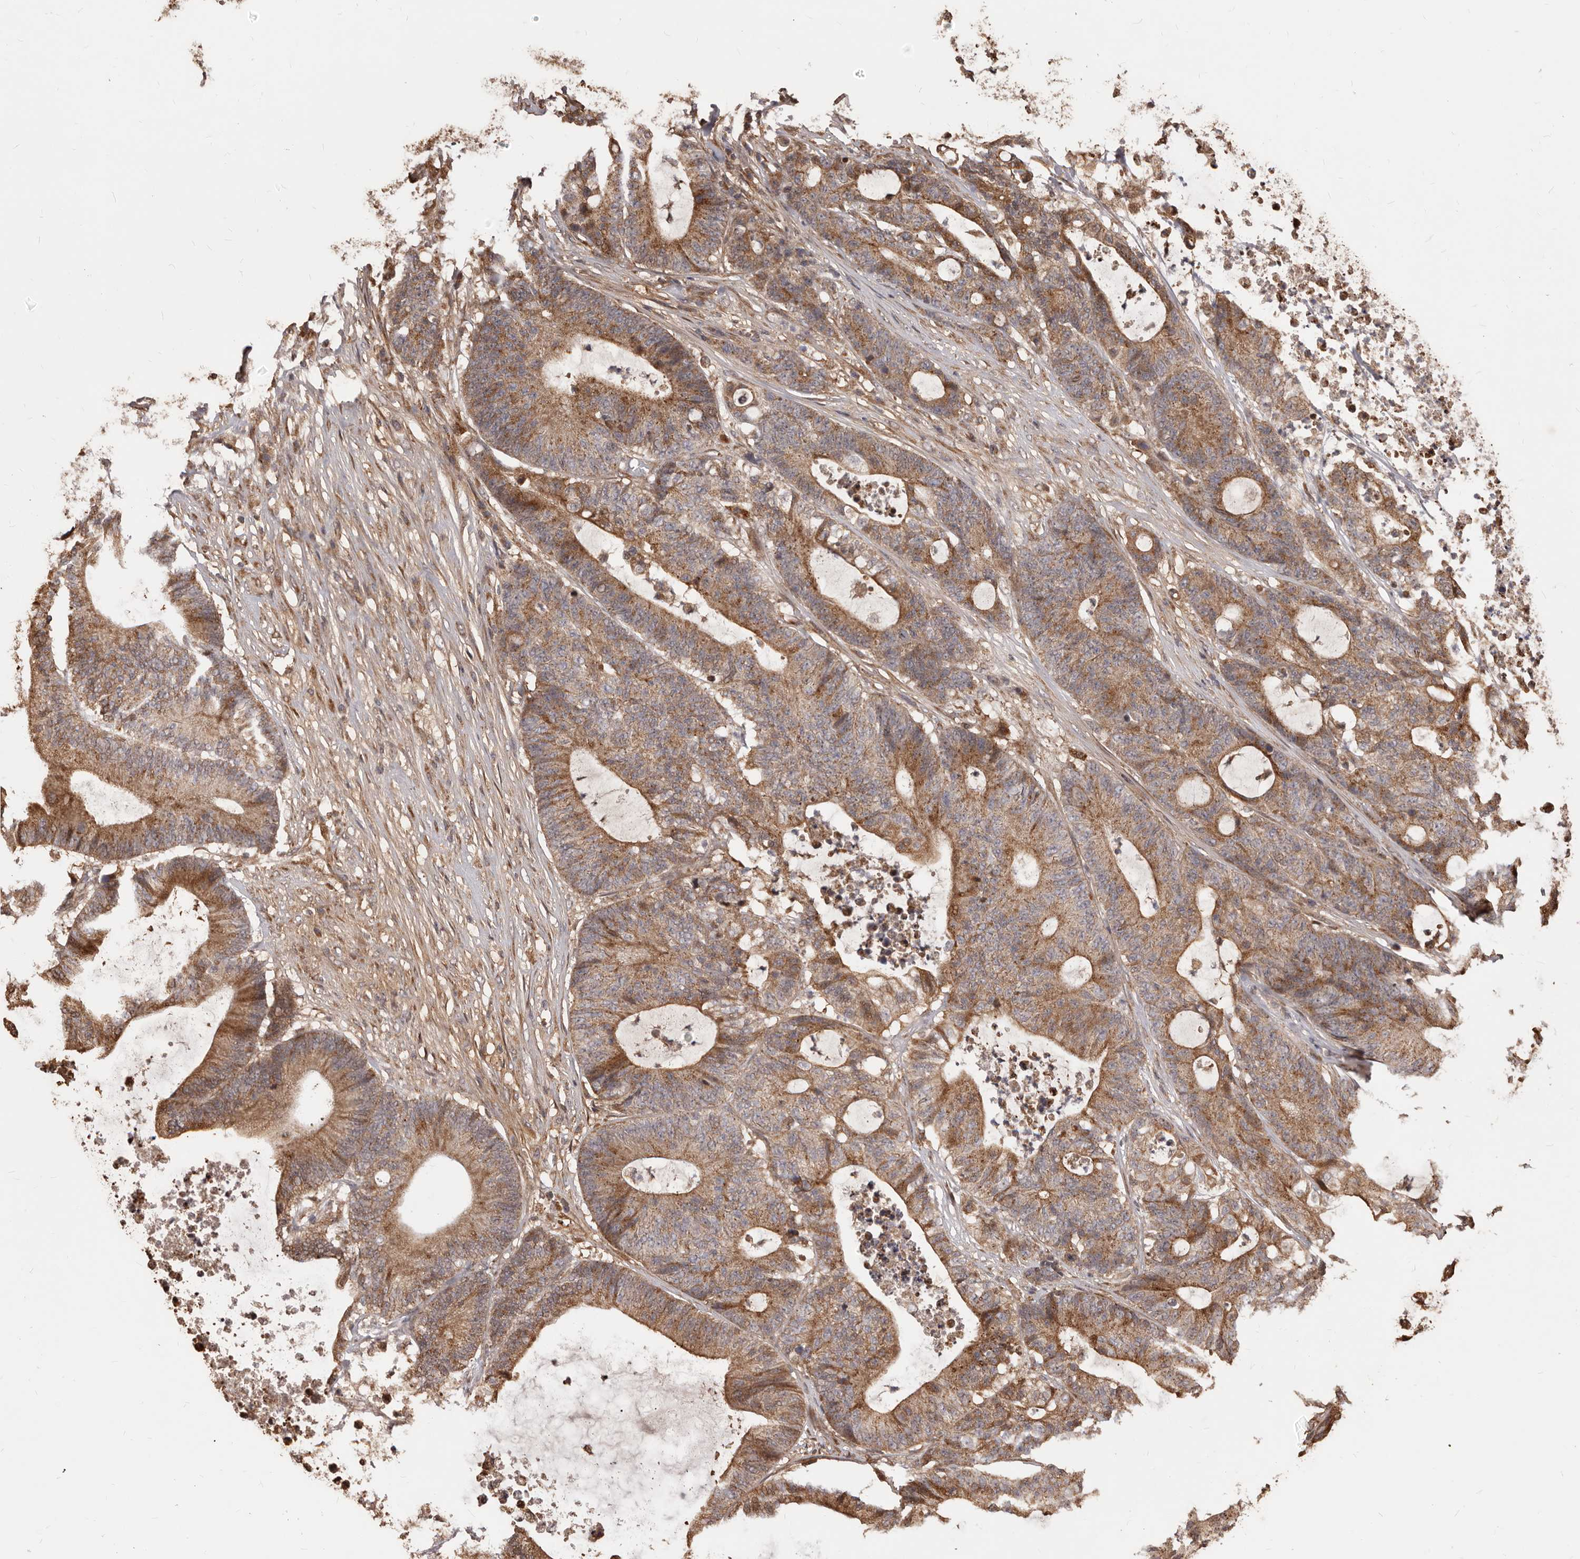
{"staining": {"intensity": "moderate", "quantity": ">75%", "location": "cytoplasmic/membranous"}, "tissue": "colorectal cancer", "cell_type": "Tumor cells", "image_type": "cancer", "snomed": [{"axis": "morphology", "description": "Adenocarcinoma, NOS"}, {"axis": "topography", "description": "Colon"}], "caption": "Tumor cells display medium levels of moderate cytoplasmic/membranous positivity in about >75% of cells in colorectal cancer. The staining was performed using DAB (3,3'-diaminobenzidine), with brown indicating positive protein expression. Nuclei are stained blue with hematoxylin.", "gene": "MTO1", "patient": {"sex": "female", "age": 84}}